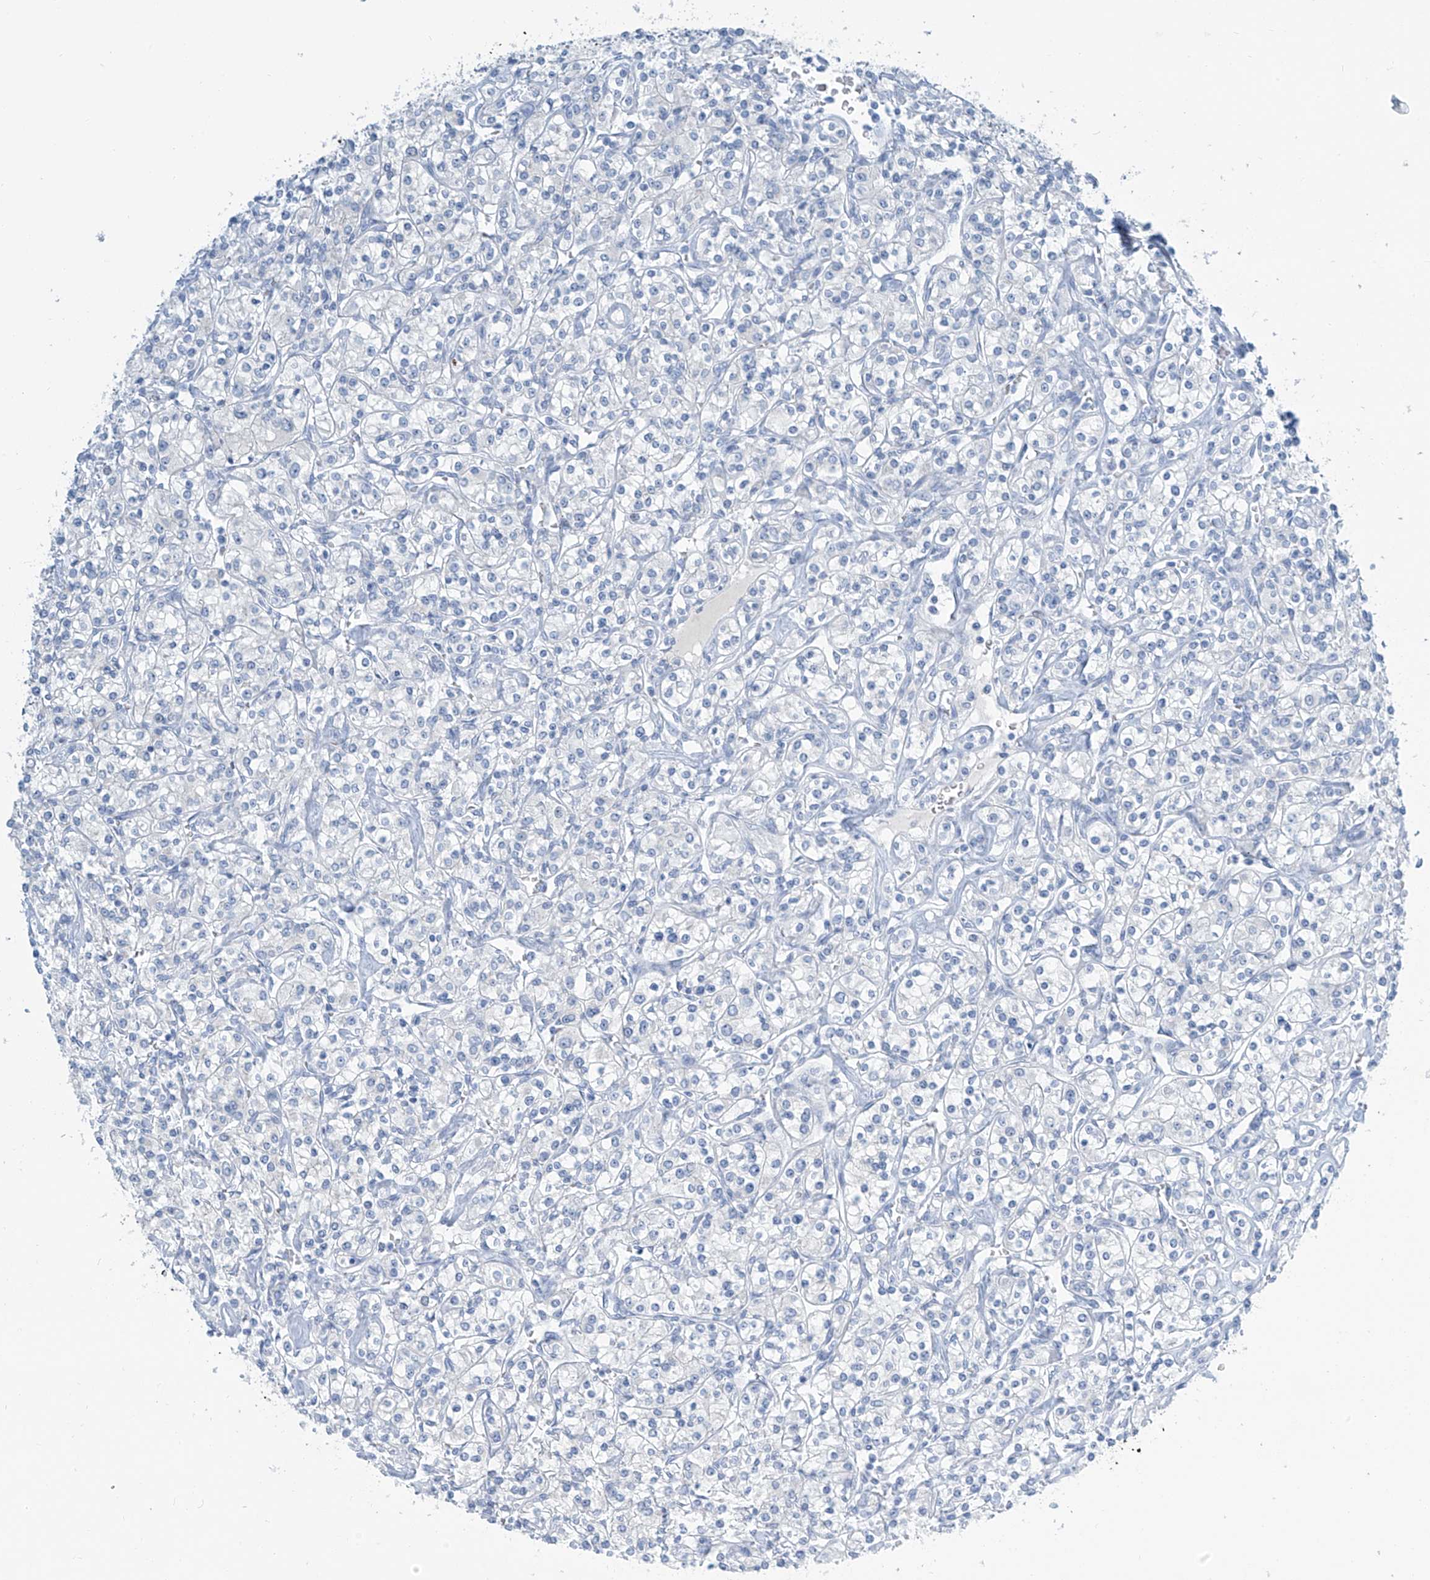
{"staining": {"intensity": "negative", "quantity": "none", "location": "none"}, "tissue": "renal cancer", "cell_type": "Tumor cells", "image_type": "cancer", "snomed": [{"axis": "morphology", "description": "Adenocarcinoma, NOS"}, {"axis": "topography", "description": "Kidney"}], "caption": "Micrograph shows no protein positivity in tumor cells of renal adenocarcinoma tissue.", "gene": "SGO2", "patient": {"sex": "male", "age": 77}}